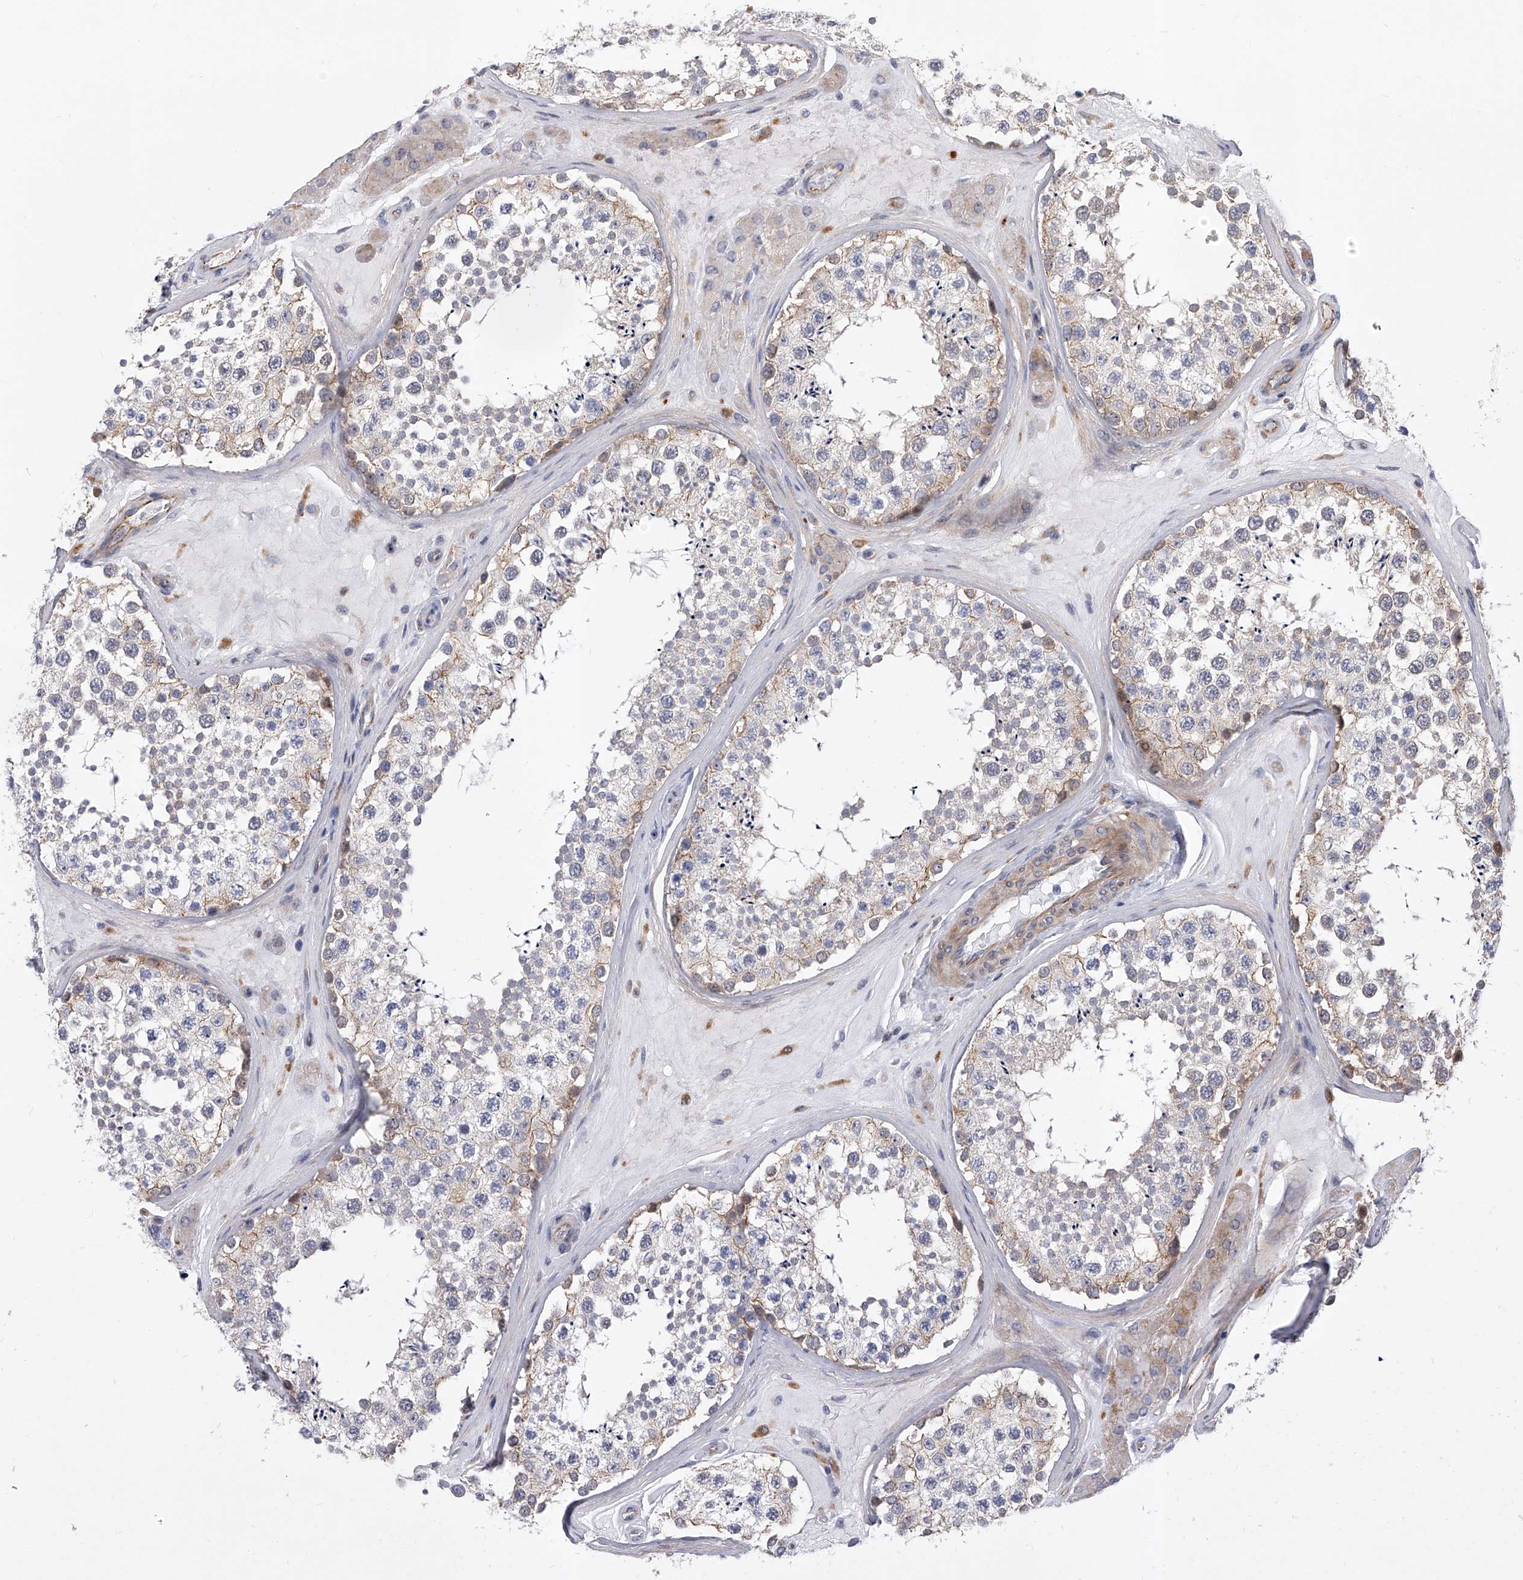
{"staining": {"intensity": "weak", "quantity": "<25%", "location": "cytoplasmic/membranous"}, "tissue": "testis", "cell_type": "Cells in seminiferous ducts", "image_type": "normal", "snomed": [{"axis": "morphology", "description": "Normal tissue, NOS"}, {"axis": "topography", "description": "Testis"}], "caption": "Immunohistochemistry (IHC) of unremarkable testis reveals no expression in cells in seminiferous ducts.", "gene": "ENSG00000250424", "patient": {"sex": "male", "age": 46}}